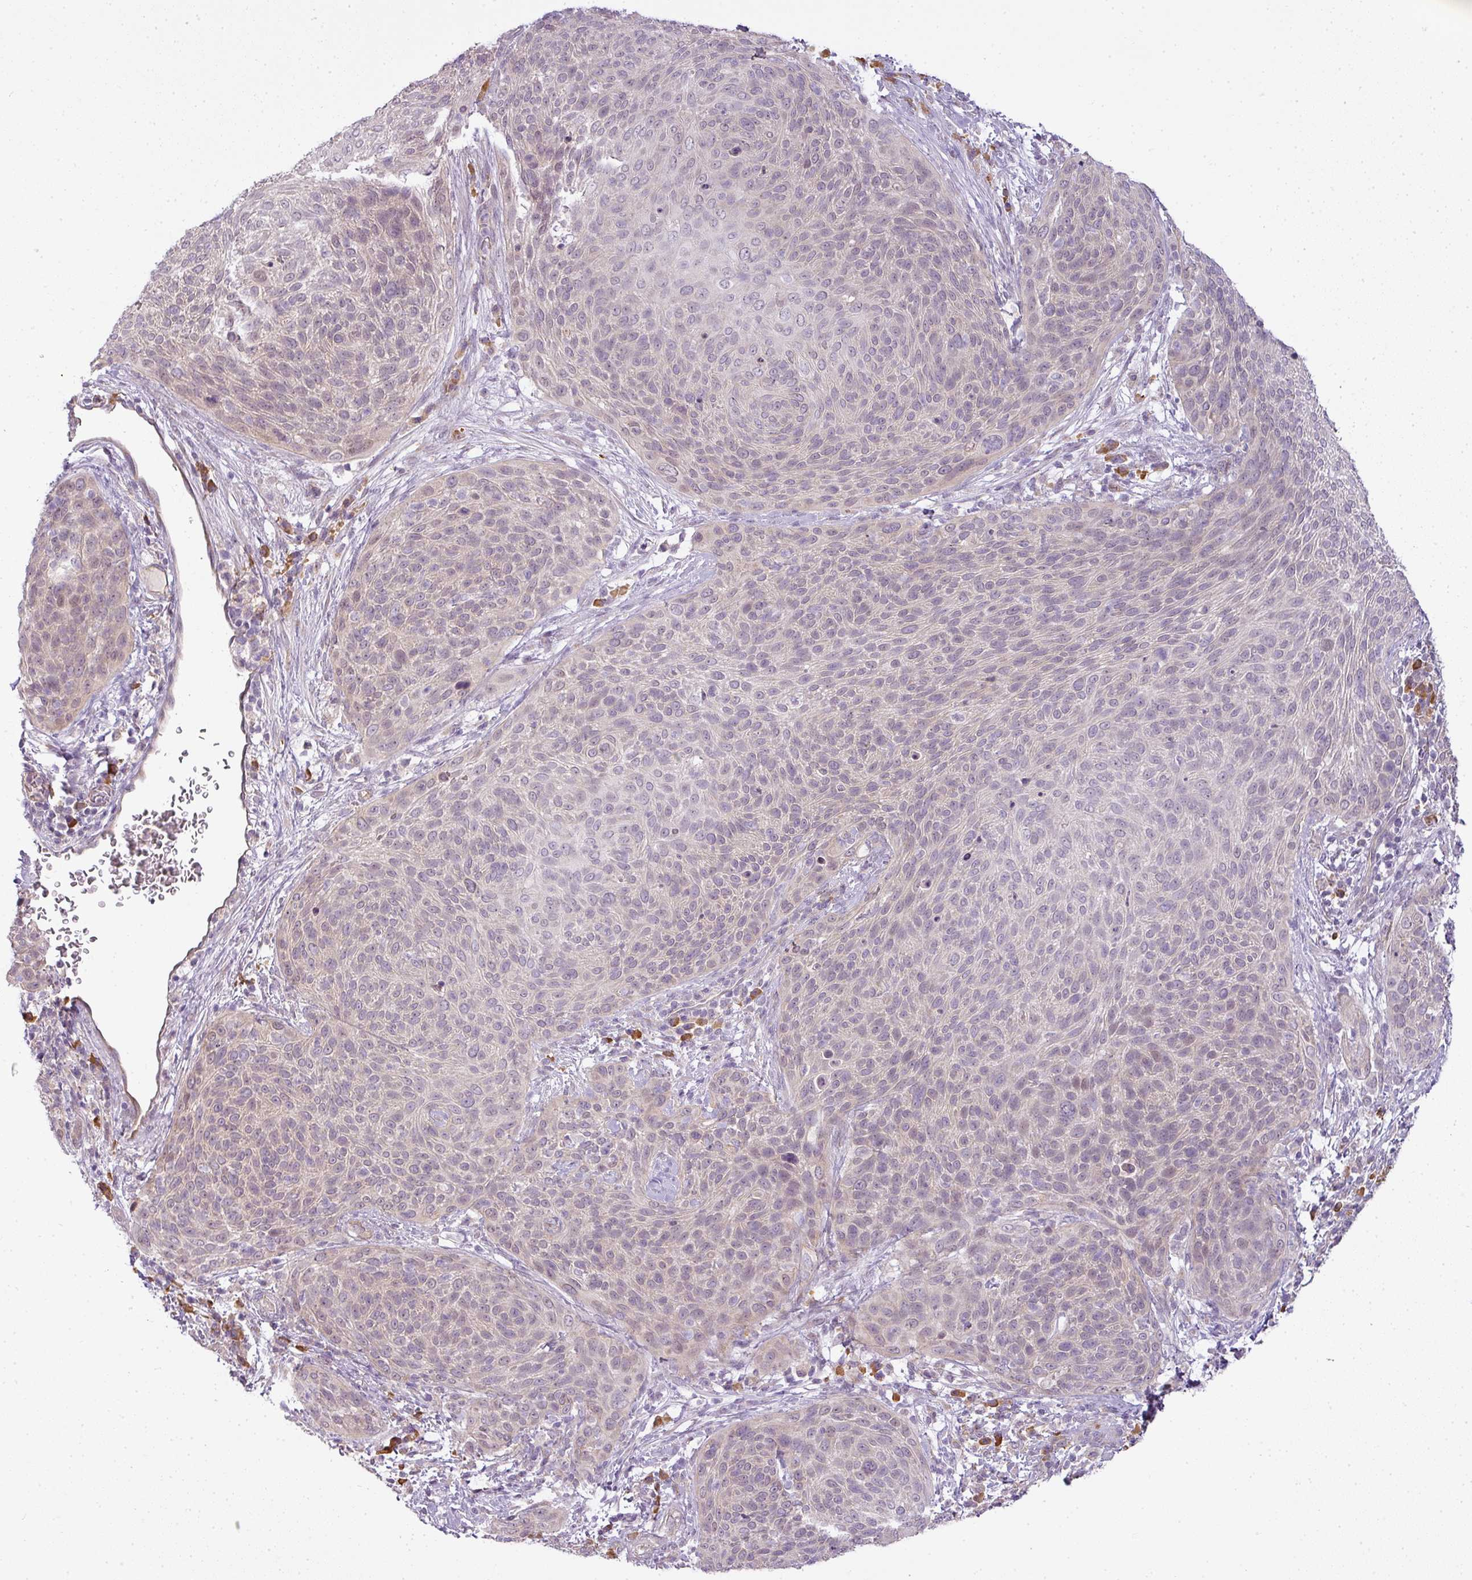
{"staining": {"intensity": "weak", "quantity": "<25%", "location": "cytoplasmic/membranous"}, "tissue": "cervical cancer", "cell_type": "Tumor cells", "image_type": "cancer", "snomed": [{"axis": "morphology", "description": "Squamous cell carcinoma, NOS"}, {"axis": "topography", "description": "Cervix"}], "caption": "This is an immunohistochemistry (IHC) histopathology image of cervical squamous cell carcinoma. There is no staining in tumor cells.", "gene": "LY75", "patient": {"sex": "female", "age": 31}}